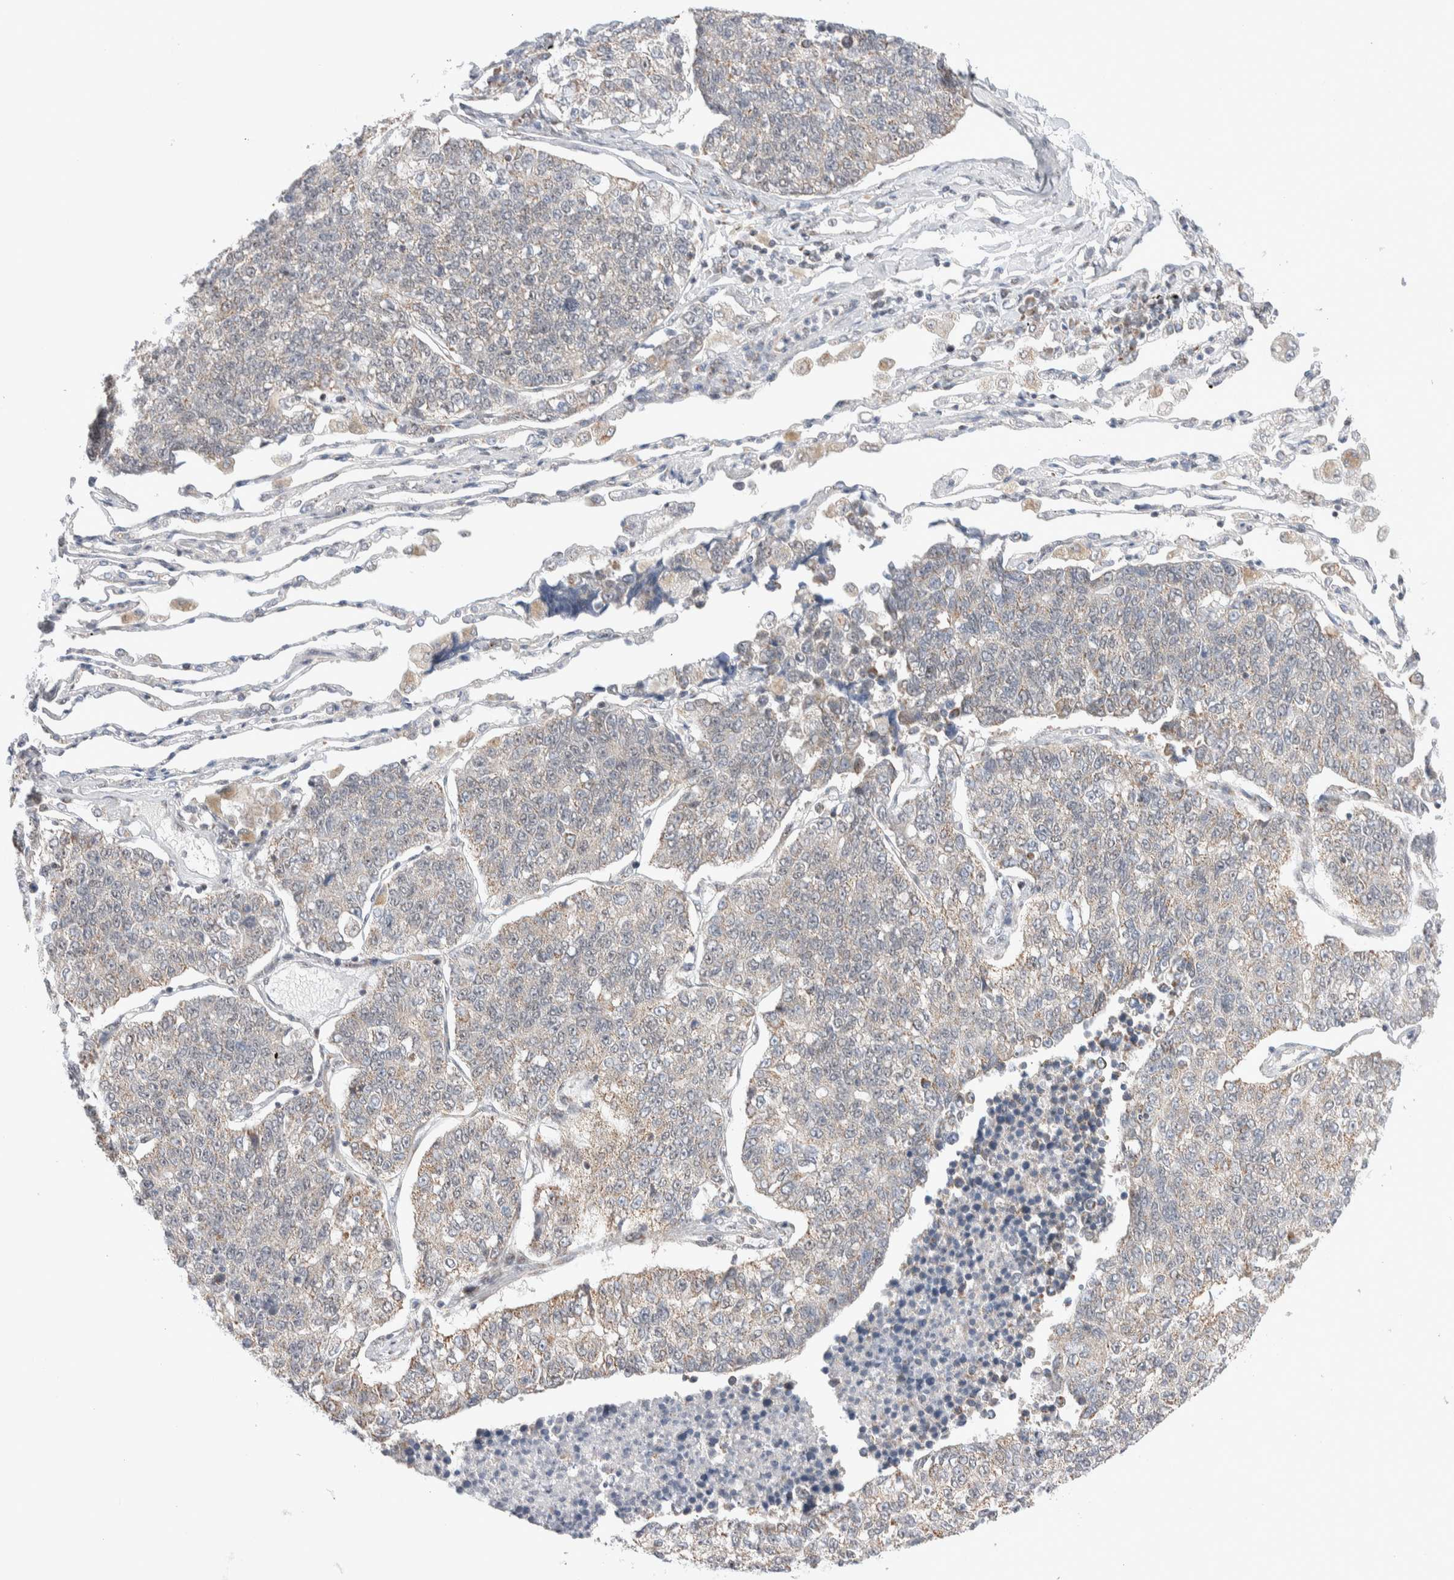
{"staining": {"intensity": "weak", "quantity": "25%-75%", "location": "cytoplasmic/membranous"}, "tissue": "lung cancer", "cell_type": "Tumor cells", "image_type": "cancer", "snomed": [{"axis": "morphology", "description": "Adenocarcinoma, NOS"}, {"axis": "topography", "description": "Lung"}], "caption": "This micrograph exhibits immunohistochemistry (IHC) staining of human adenocarcinoma (lung), with low weak cytoplasmic/membranous expression in about 25%-75% of tumor cells.", "gene": "ZNF695", "patient": {"sex": "male", "age": 49}}